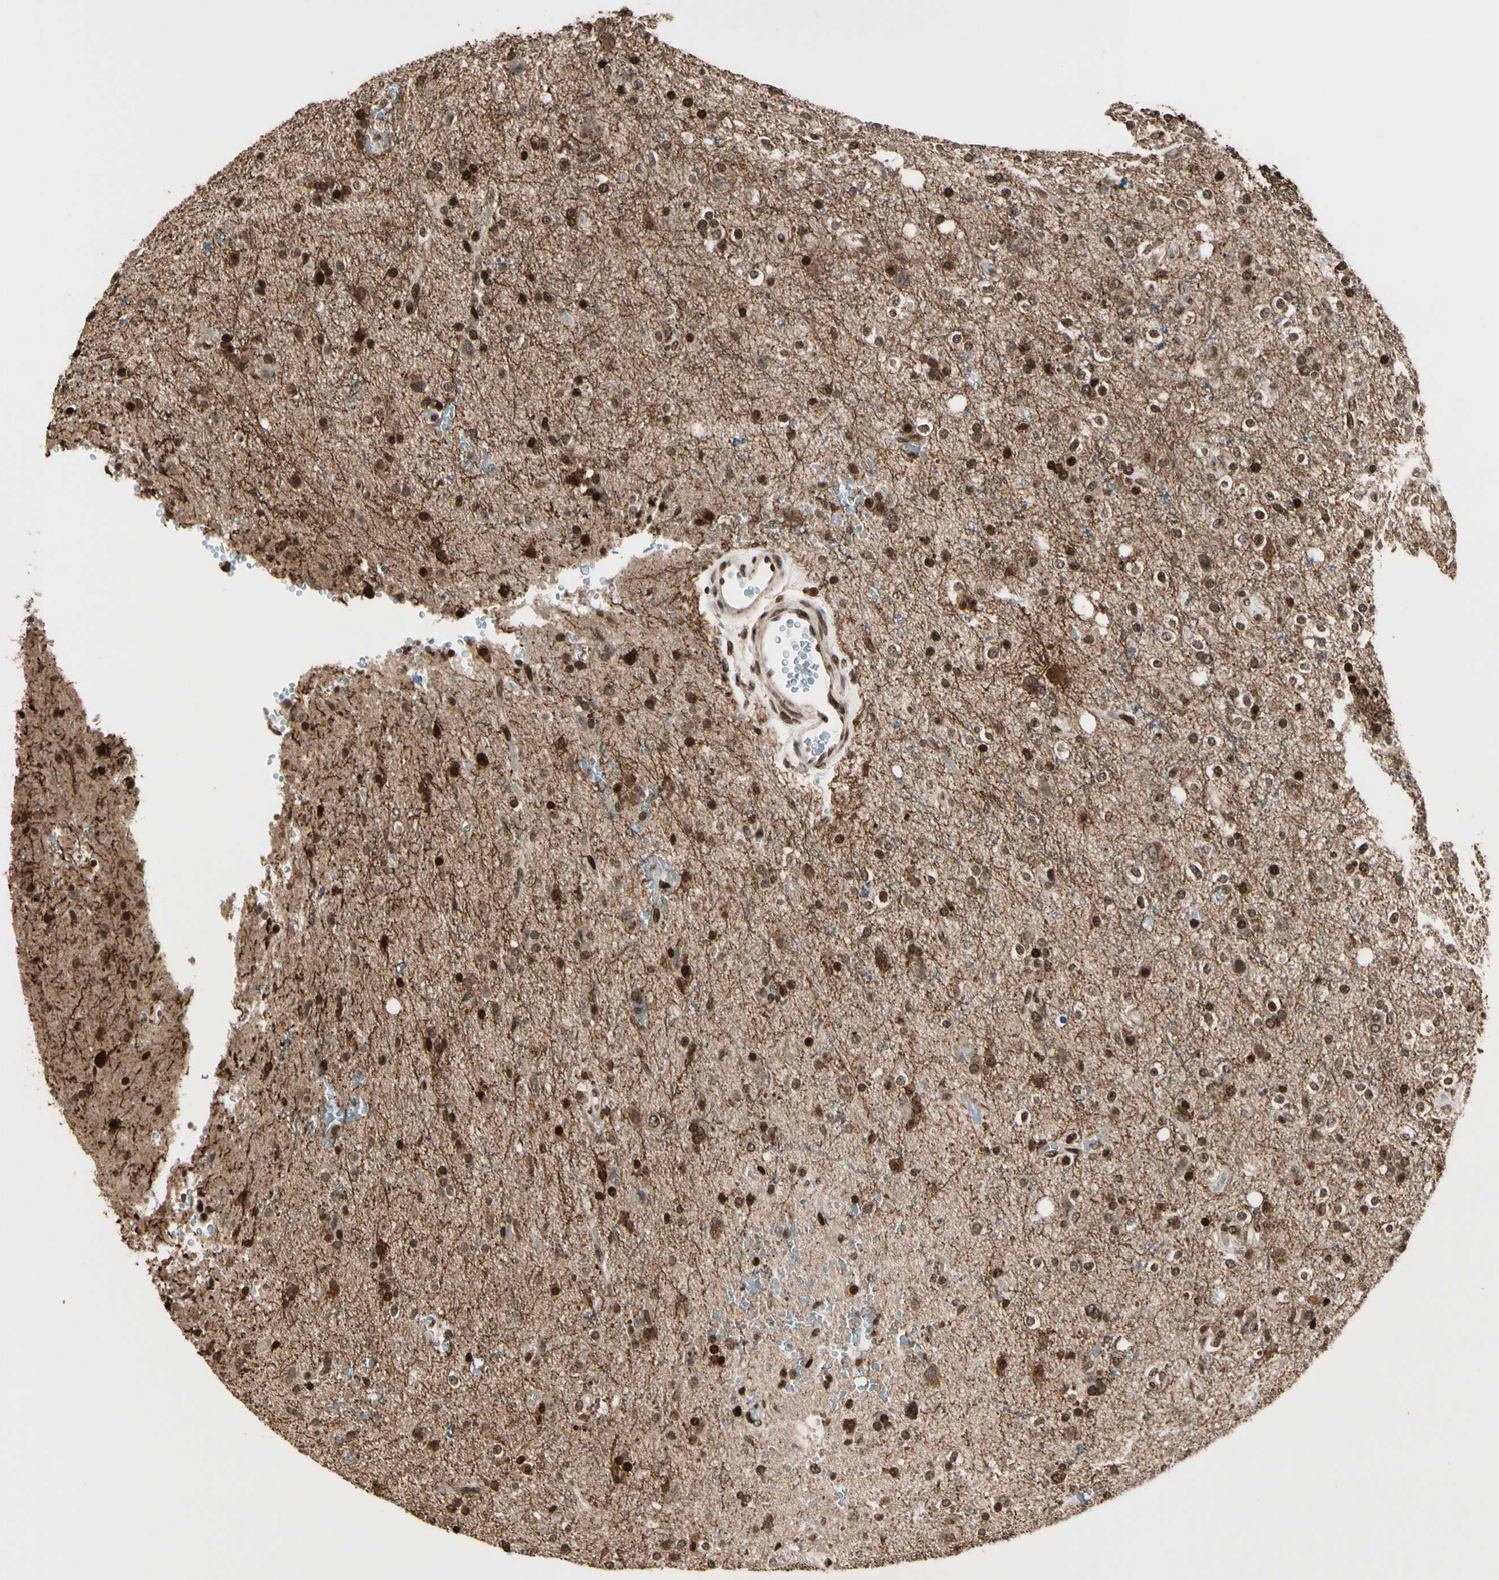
{"staining": {"intensity": "moderate", "quantity": ">75%", "location": "cytoplasmic/membranous,nuclear"}, "tissue": "glioma", "cell_type": "Tumor cells", "image_type": "cancer", "snomed": [{"axis": "morphology", "description": "Glioma, malignant, High grade"}, {"axis": "topography", "description": "Brain"}], "caption": "High-magnification brightfield microscopy of glioma stained with DAB (3,3'-diaminobenzidine) (brown) and counterstained with hematoxylin (blue). tumor cells exhibit moderate cytoplasmic/membranous and nuclear expression is seen in about>75% of cells.", "gene": "TSHZ3", "patient": {"sex": "male", "age": 47}}